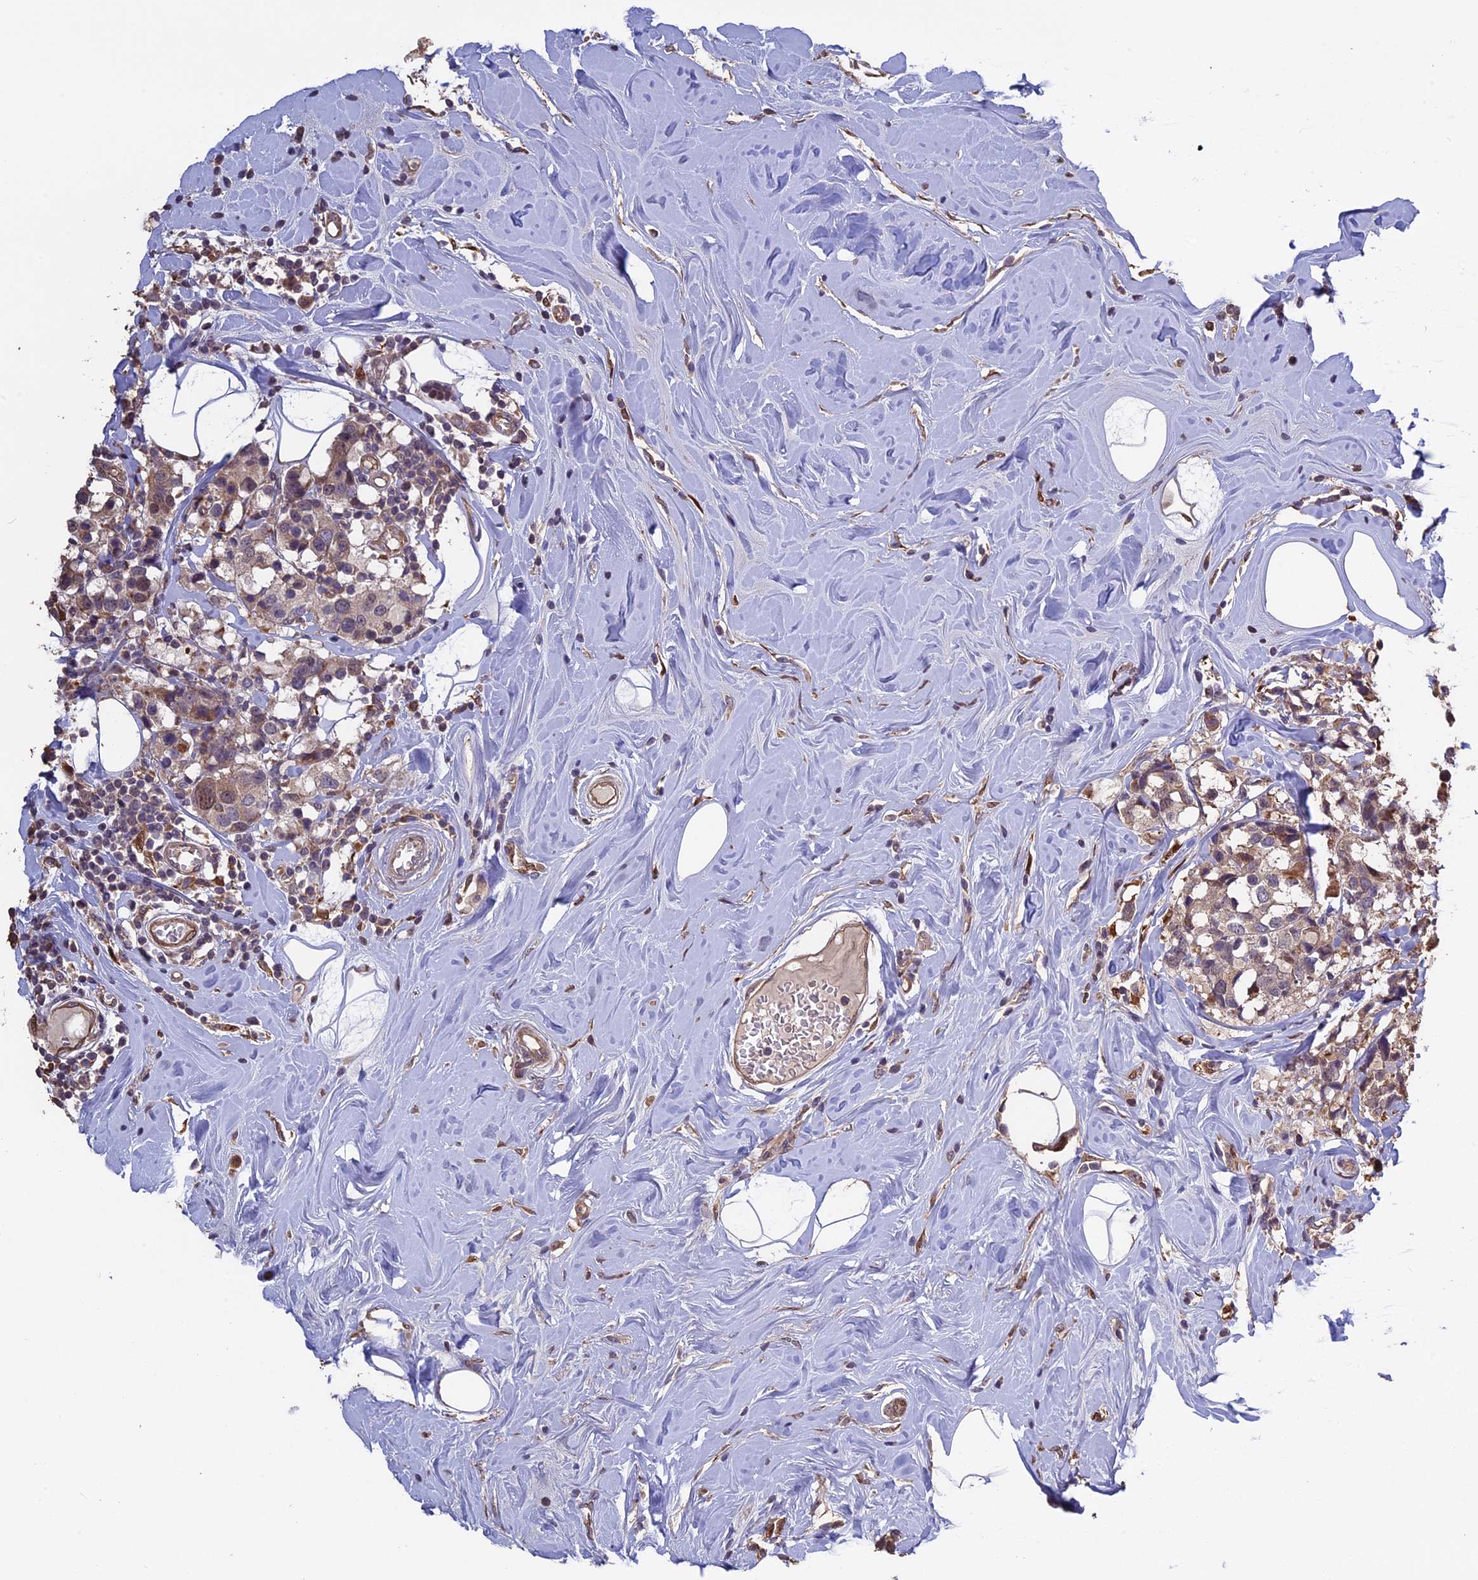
{"staining": {"intensity": "weak", "quantity": "25%-75%", "location": "cytoplasmic/membranous,nuclear"}, "tissue": "breast cancer", "cell_type": "Tumor cells", "image_type": "cancer", "snomed": [{"axis": "morphology", "description": "Lobular carcinoma"}, {"axis": "topography", "description": "Breast"}], "caption": "Human breast cancer stained for a protein (brown) displays weak cytoplasmic/membranous and nuclear positive expression in about 25%-75% of tumor cells.", "gene": "VWA3A", "patient": {"sex": "female", "age": 59}}